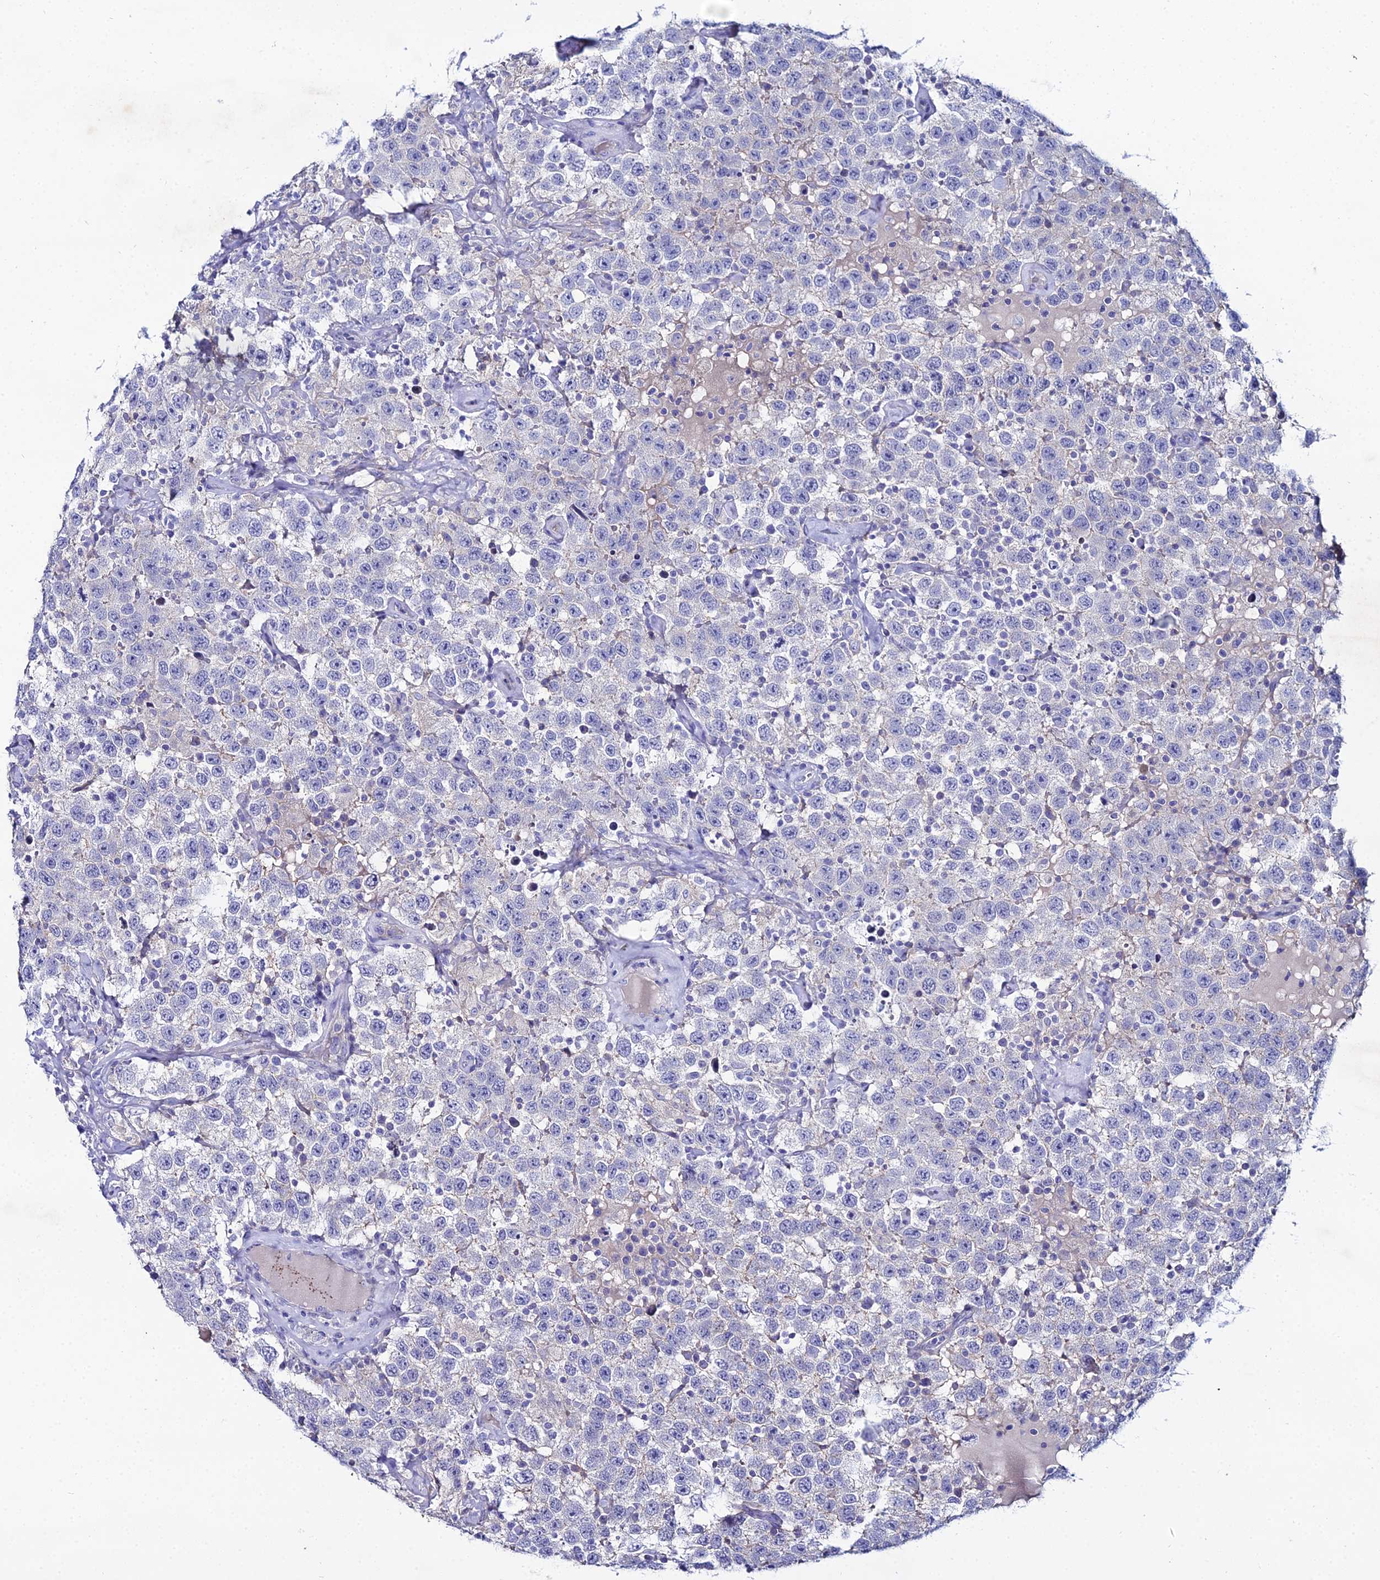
{"staining": {"intensity": "negative", "quantity": "none", "location": "none"}, "tissue": "testis cancer", "cell_type": "Tumor cells", "image_type": "cancer", "snomed": [{"axis": "morphology", "description": "Seminoma, NOS"}, {"axis": "topography", "description": "Testis"}], "caption": "High power microscopy photomicrograph of an IHC photomicrograph of seminoma (testis), revealing no significant expression in tumor cells. The staining was performed using DAB (3,3'-diaminobenzidine) to visualize the protein expression in brown, while the nuclei were stained in blue with hematoxylin (Magnification: 20x).", "gene": "DHX34", "patient": {"sex": "male", "age": 41}}